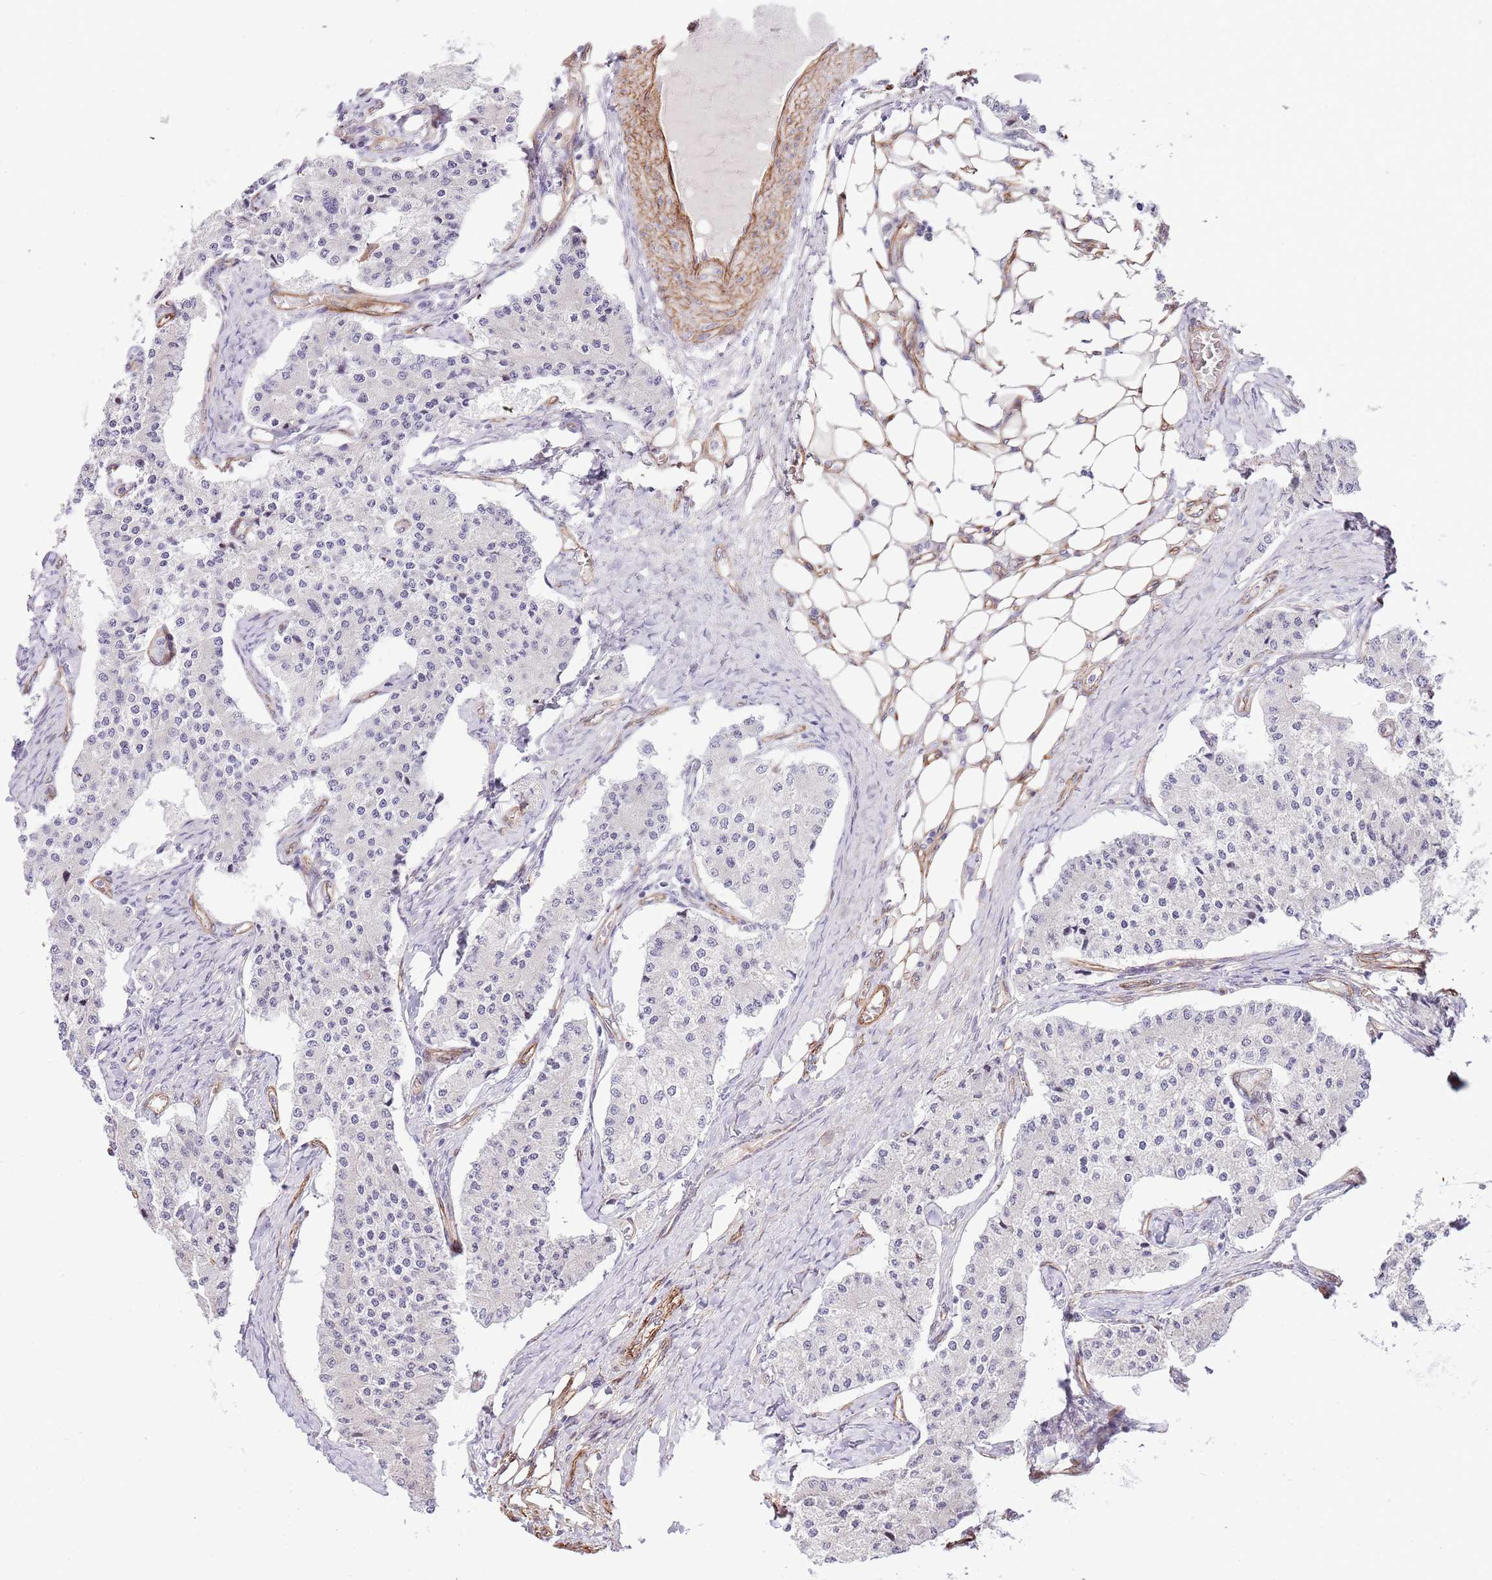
{"staining": {"intensity": "negative", "quantity": "none", "location": "none"}, "tissue": "carcinoid", "cell_type": "Tumor cells", "image_type": "cancer", "snomed": [{"axis": "morphology", "description": "Carcinoid, malignant, NOS"}, {"axis": "topography", "description": "Colon"}], "caption": "This image is of carcinoid stained with immunohistochemistry (IHC) to label a protein in brown with the nuclei are counter-stained blue. There is no staining in tumor cells.", "gene": "NEK3", "patient": {"sex": "female", "age": 52}}